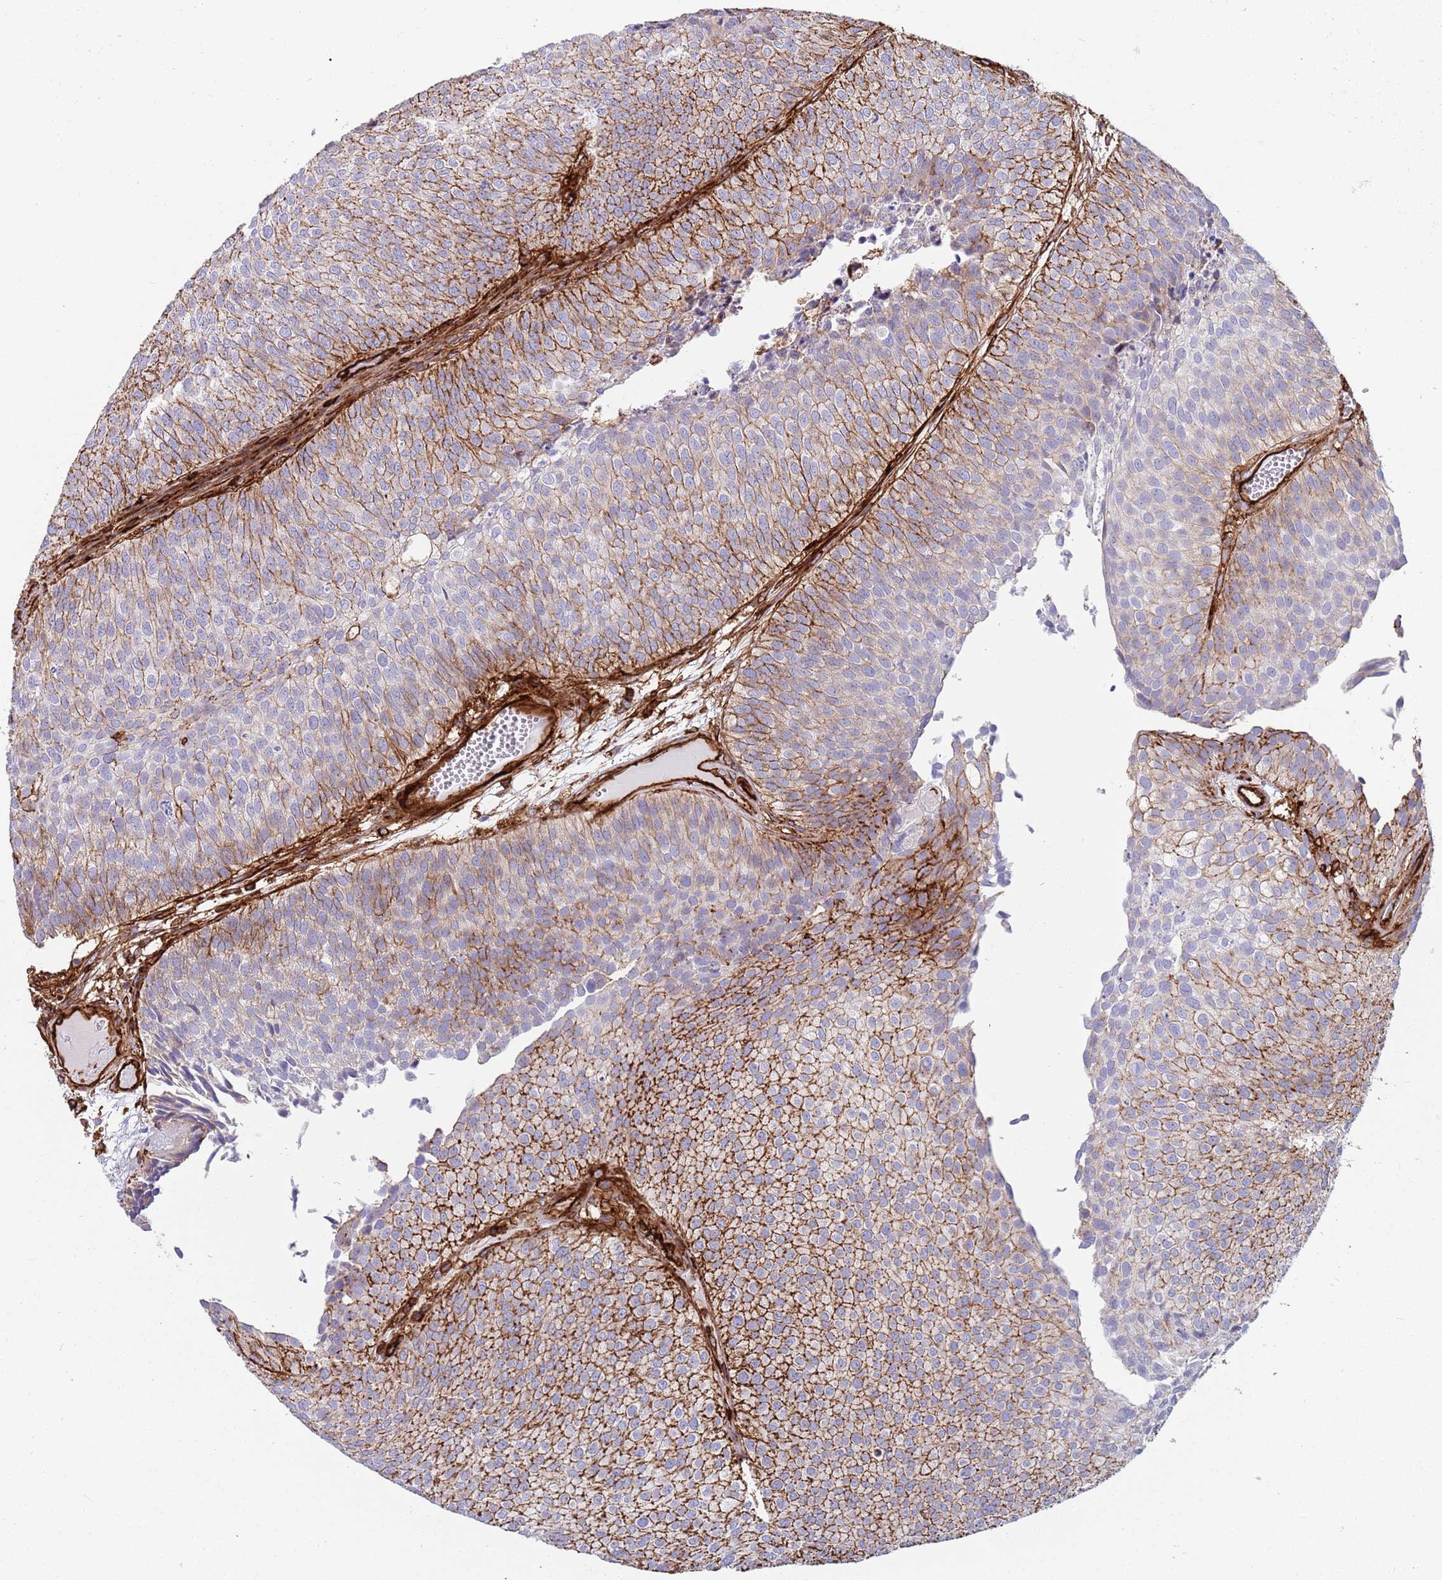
{"staining": {"intensity": "strong", "quantity": "25%-75%", "location": "cytoplasmic/membranous"}, "tissue": "urothelial cancer", "cell_type": "Tumor cells", "image_type": "cancer", "snomed": [{"axis": "morphology", "description": "Urothelial carcinoma, Low grade"}, {"axis": "topography", "description": "Urinary bladder"}], "caption": "Urothelial cancer stained for a protein demonstrates strong cytoplasmic/membranous positivity in tumor cells. (Stains: DAB (3,3'-diaminobenzidine) in brown, nuclei in blue, Microscopy: brightfield microscopy at high magnification).", "gene": "KBTBD7", "patient": {"sex": "male", "age": 84}}